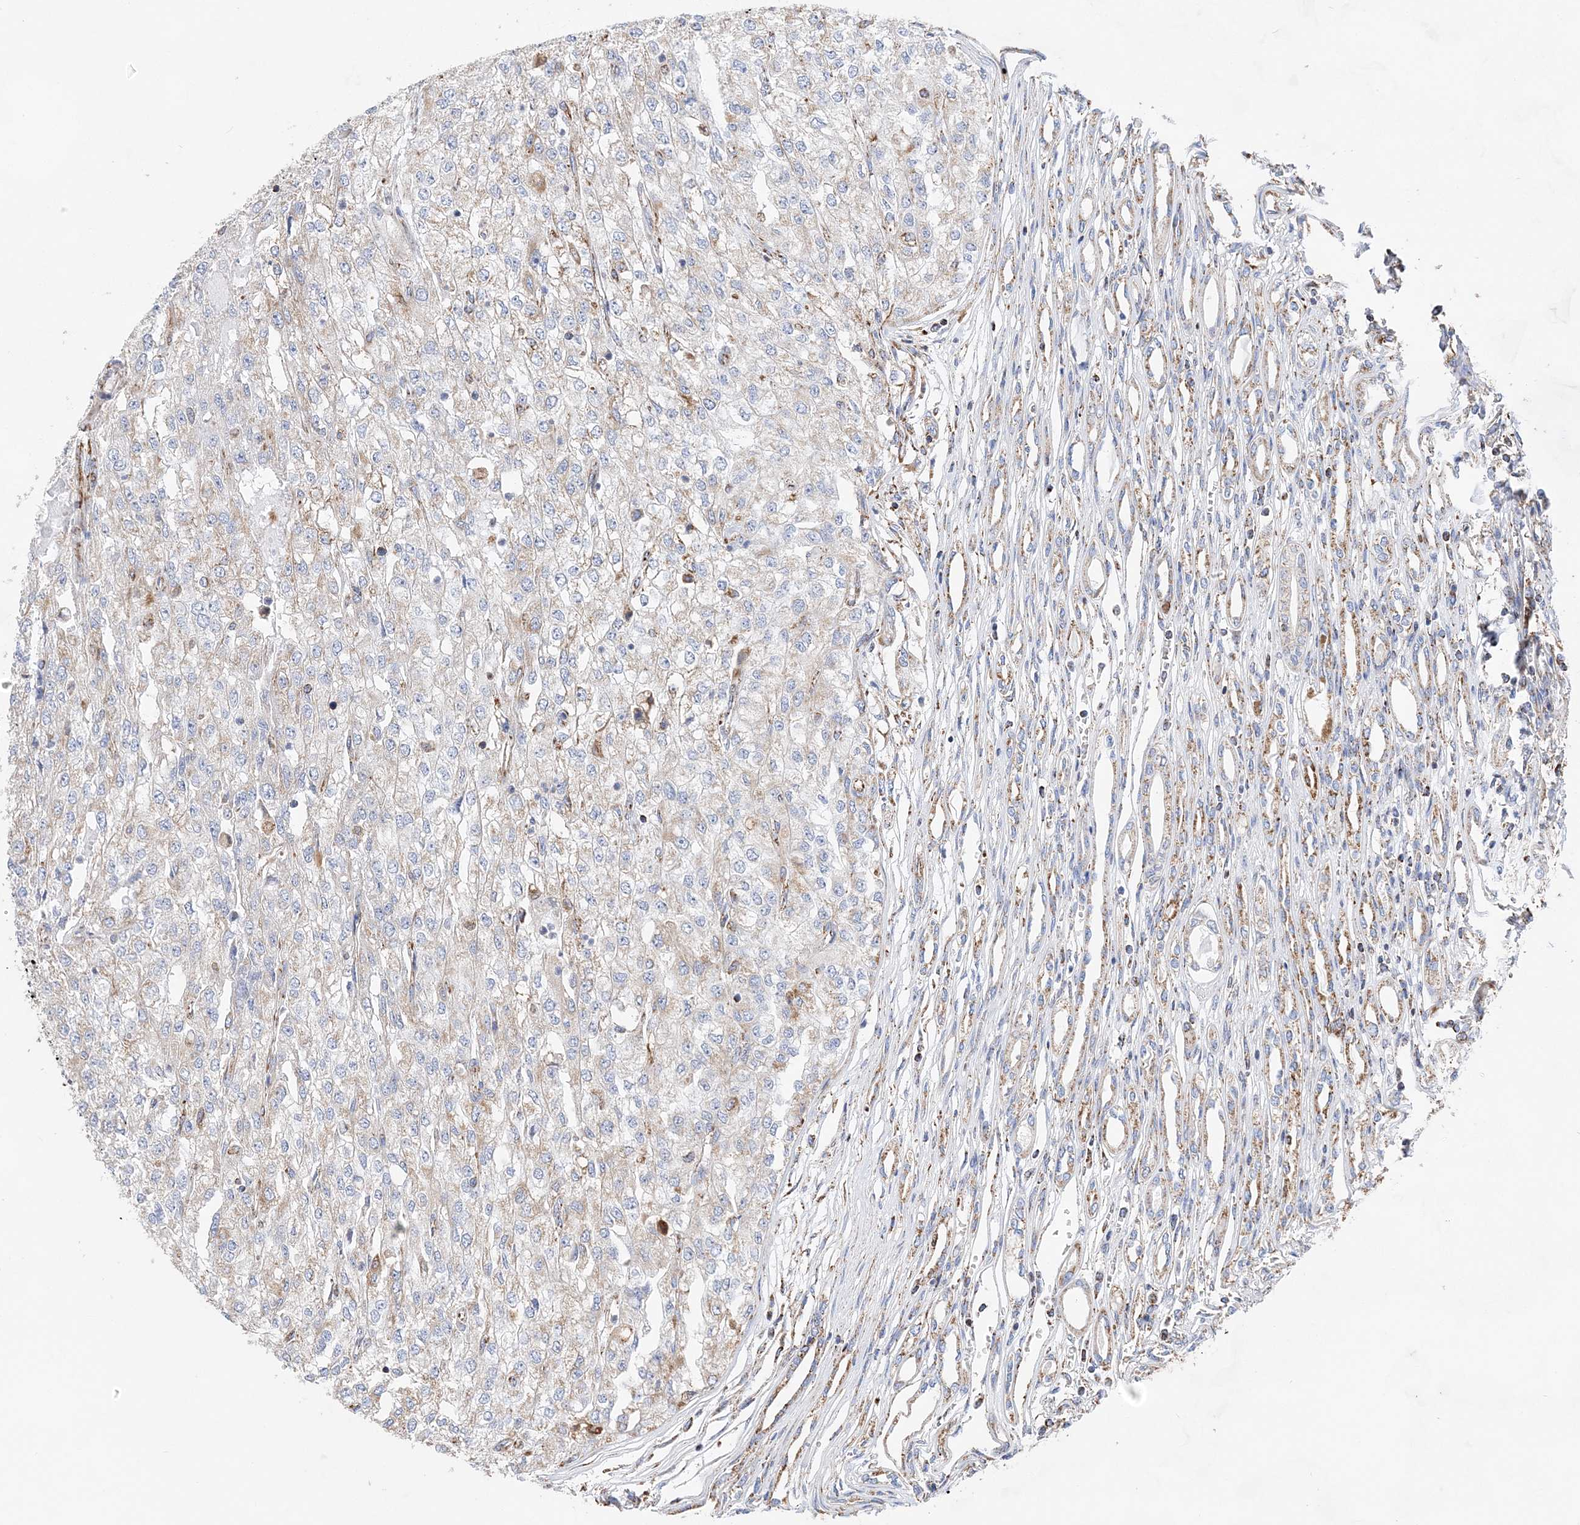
{"staining": {"intensity": "weak", "quantity": "<25%", "location": "cytoplasmic/membranous"}, "tissue": "renal cancer", "cell_type": "Tumor cells", "image_type": "cancer", "snomed": [{"axis": "morphology", "description": "Adenocarcinoma, NOS"}, {"axis": "topography", "description": "Kidney"}], "caption": "Immunohistochemistry micrograph of neoplastic tissue: adenocarcinoma (renal) stained with DAB exhibits no significant protein positivity in tumor cells.", "gene": "ACOT9", "patient": {"sex": "female", "age": 54}}